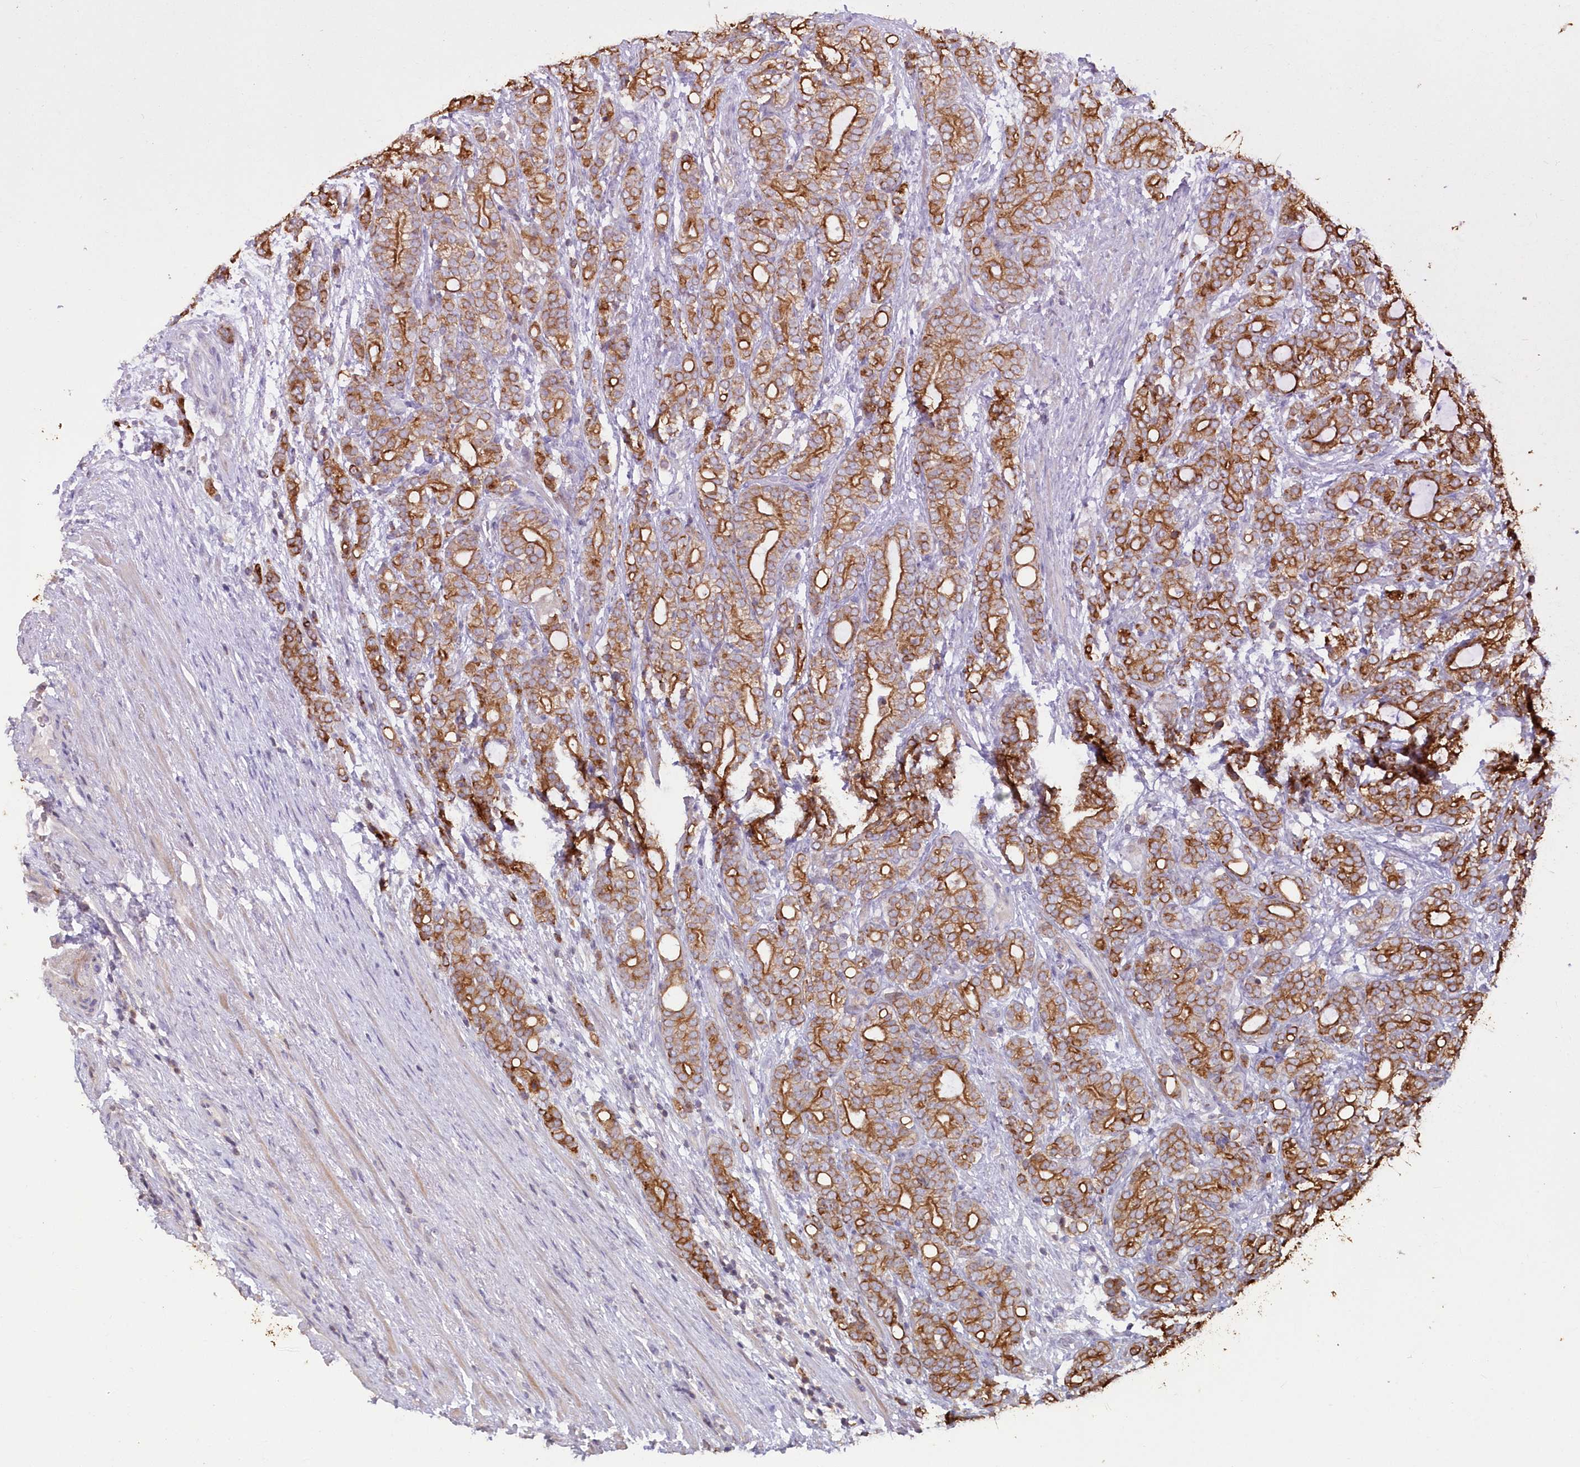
{"staining": {"intensity": "moderate", "quantity": ">75%", "location": "cytoplasmic/membranous"}, "tissue": "prostate cancer", "cell_type": "Tumor cells", "image_type": "cancer", "snomed": [{"axis": "morphology", "description": "Adenocarcinoma, High grade"}, {"axis": "topography", "description": "Prostate"}], "caption": "Human prostate cancer (adenocarcinoma (high-grade)) stained with a protein marker reveals moderate staining in tumor cells.", "gene": "SNED1", "patient": {"sex": "male", "age": 57}}